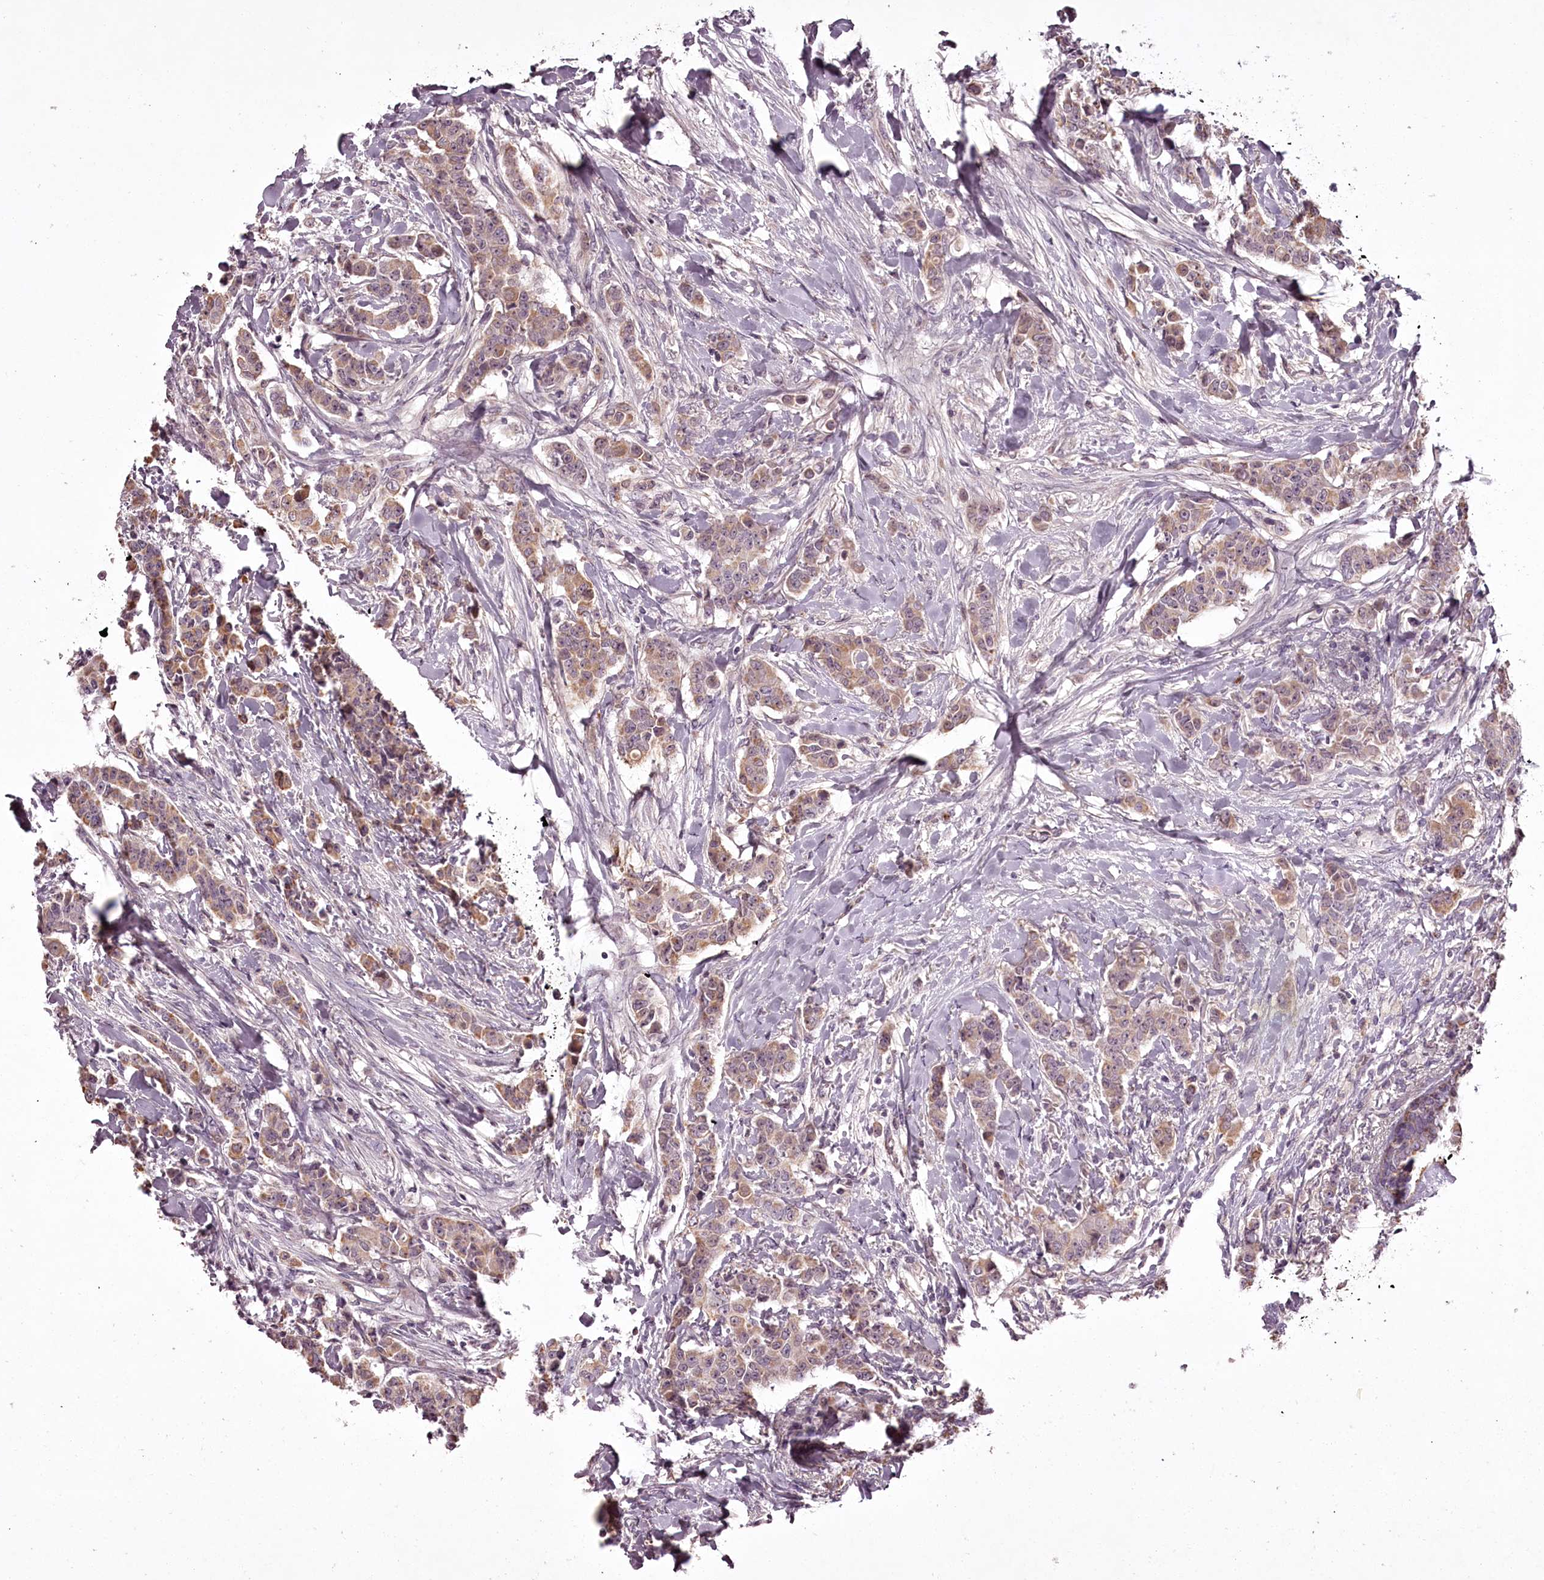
{"staining": {"intensity": "moderate", "quantity": "25%-75%", "location": "cytoplasmic/membranous"}, "tissue": "breast cancer", "cell_type": "Tumor cells", "image_type": "cancer", "snomed": [{"axis": "morphology", "description": "Duct carcinoma"}, {"axis": "topography", "description": "Breast"}], "caption": "Immunohistochemistry (IHC) (DAB (3,3'-diaminobenzidine)) staining of intraductal carcinoma (breast) demonstrates moderate cytoplasmic/membranous protein expression in about 25%-75% of tumor cells.", "gene": "RBMXL2", "patient": {"sex": "female", "age": 40}}